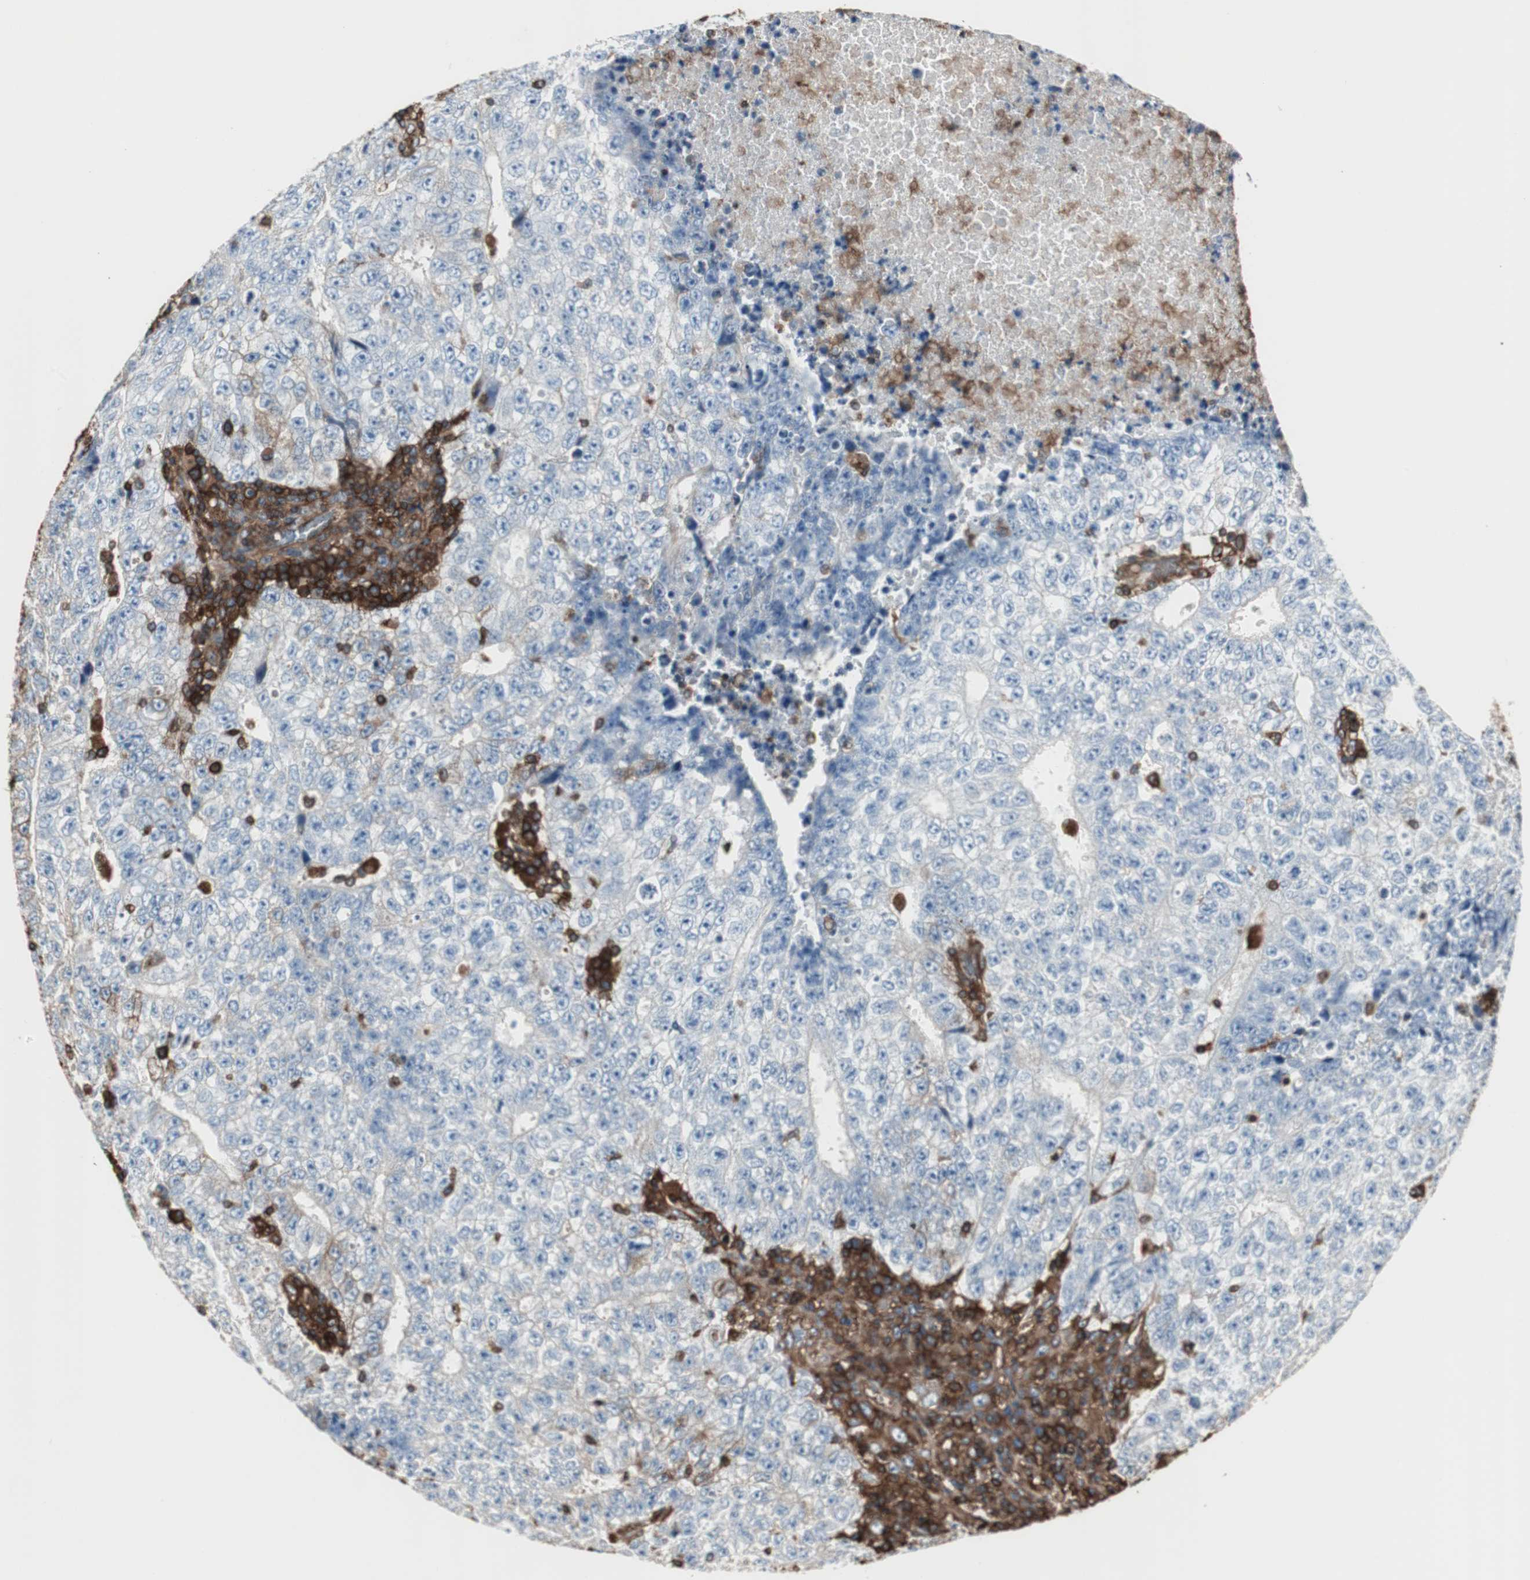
{"staining": {"intensity": "negative", "quantity": "none", "location": "none"}, "tissue": "testis cancer", "cell_type": "Tumor cells", "image_type": "cancer", "snomed": [{"axis": "morphology", "description": "Necrosis, NOS"}, {"axis": "morphology", "description": "Carcinoma, Embryonal, NOS"}, {"axis": "topography", "description": "Testis"}], "caption": "This is an IHC photomicrograph of human testis embryonal carcinoma. There is no staining in tumor cells.", "gene": "B2M", "patient": {"sex": "male", "age": 19}}